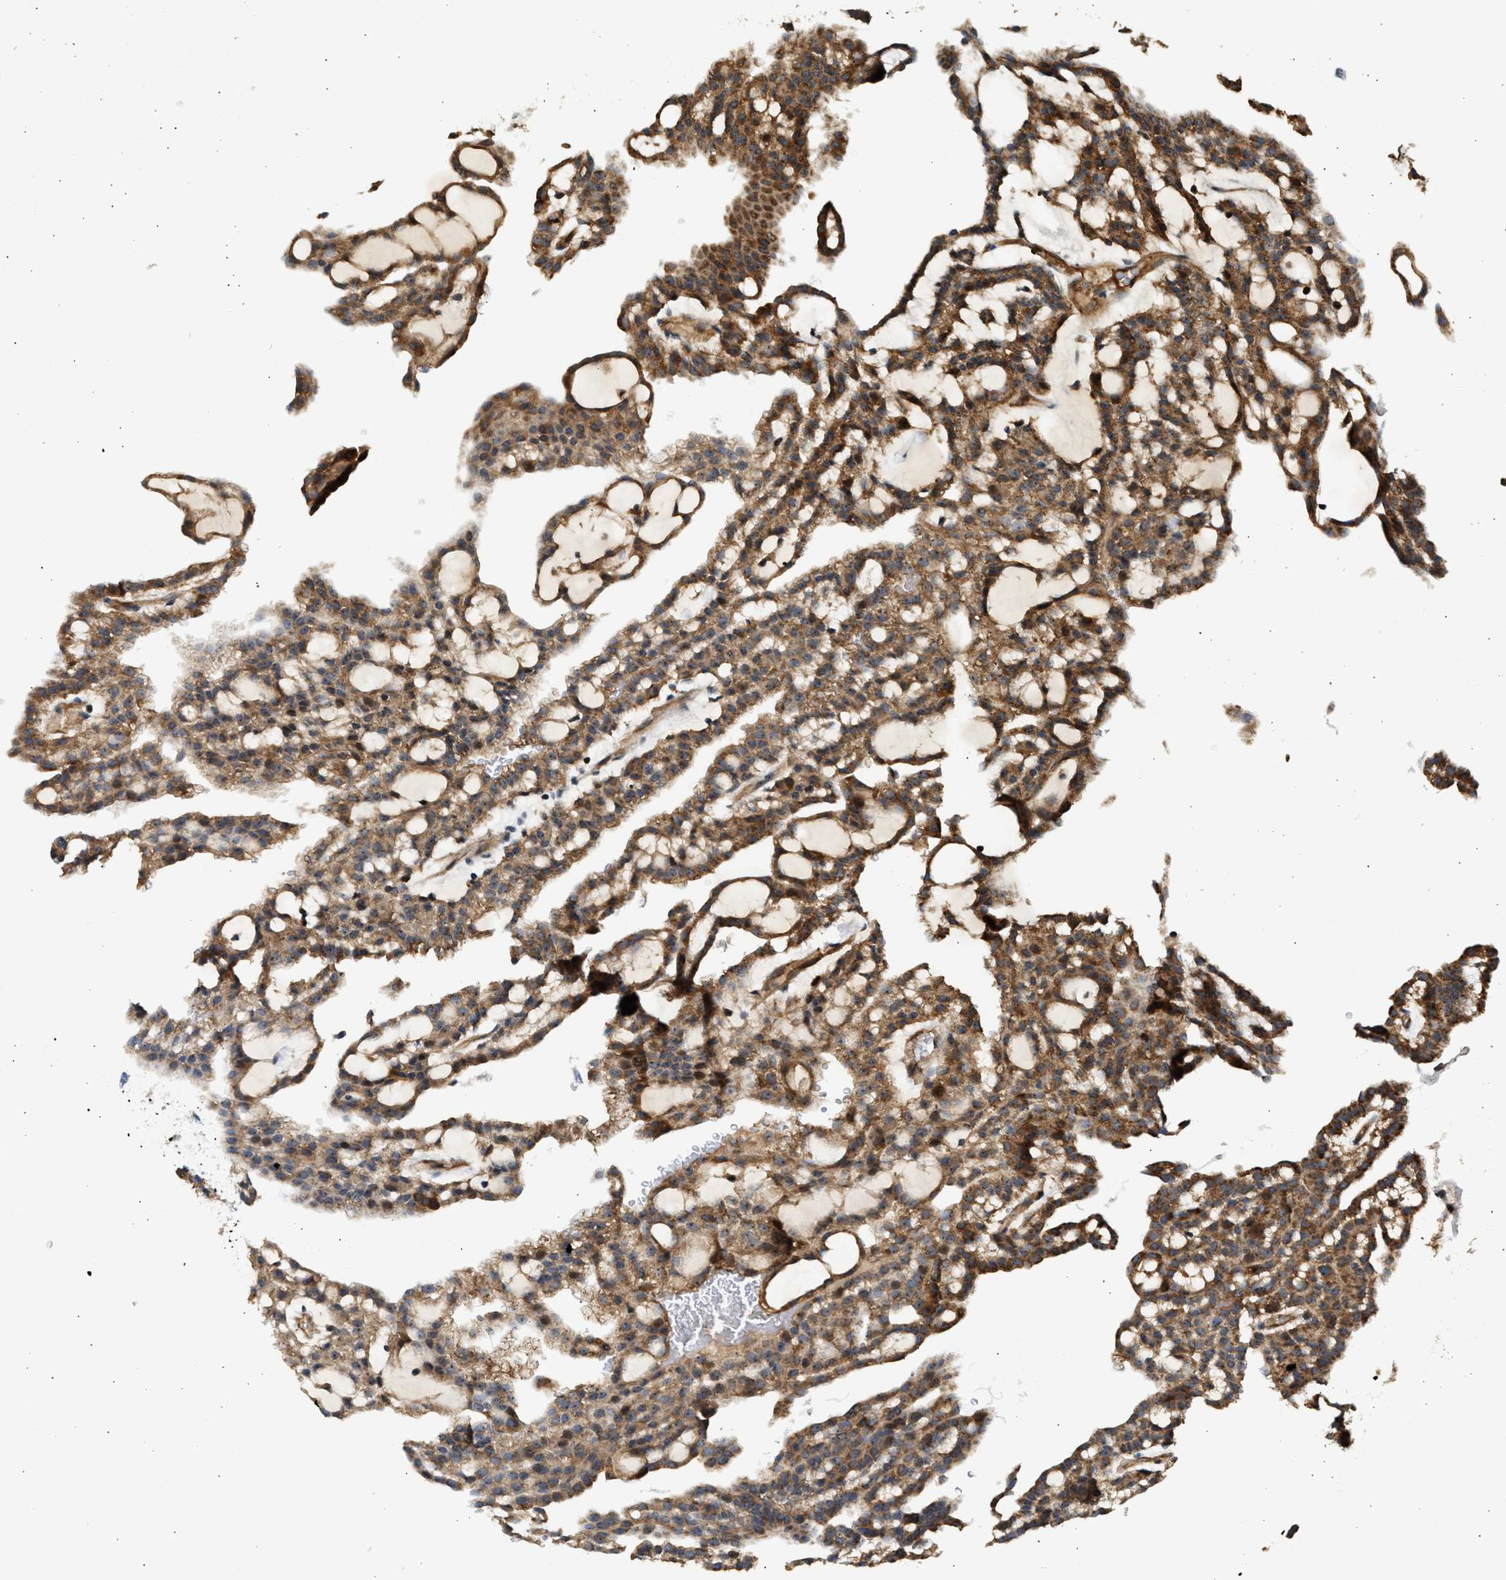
{"staining": {"intensity": "moderate", "quantity": ">75%", "location": "cytoplasmic/membranous"}, "tissue": "renal cancer", "cell_type": "Tumor cells", "image_type": "cancer", "snomed": [{"axis": "morphology", "description": "Adenocarcinoma, NOS"}, {"axis": "topography", "description": "Kidney"}], "caption": "Protein staining shows moderate cytoplasmic/membranous positivity in approximately >75% of tumor cells in renal cancer (adenocarcinoma).", "gene": "DUSP14", "patient": {"sex": "male", "age": 63}}